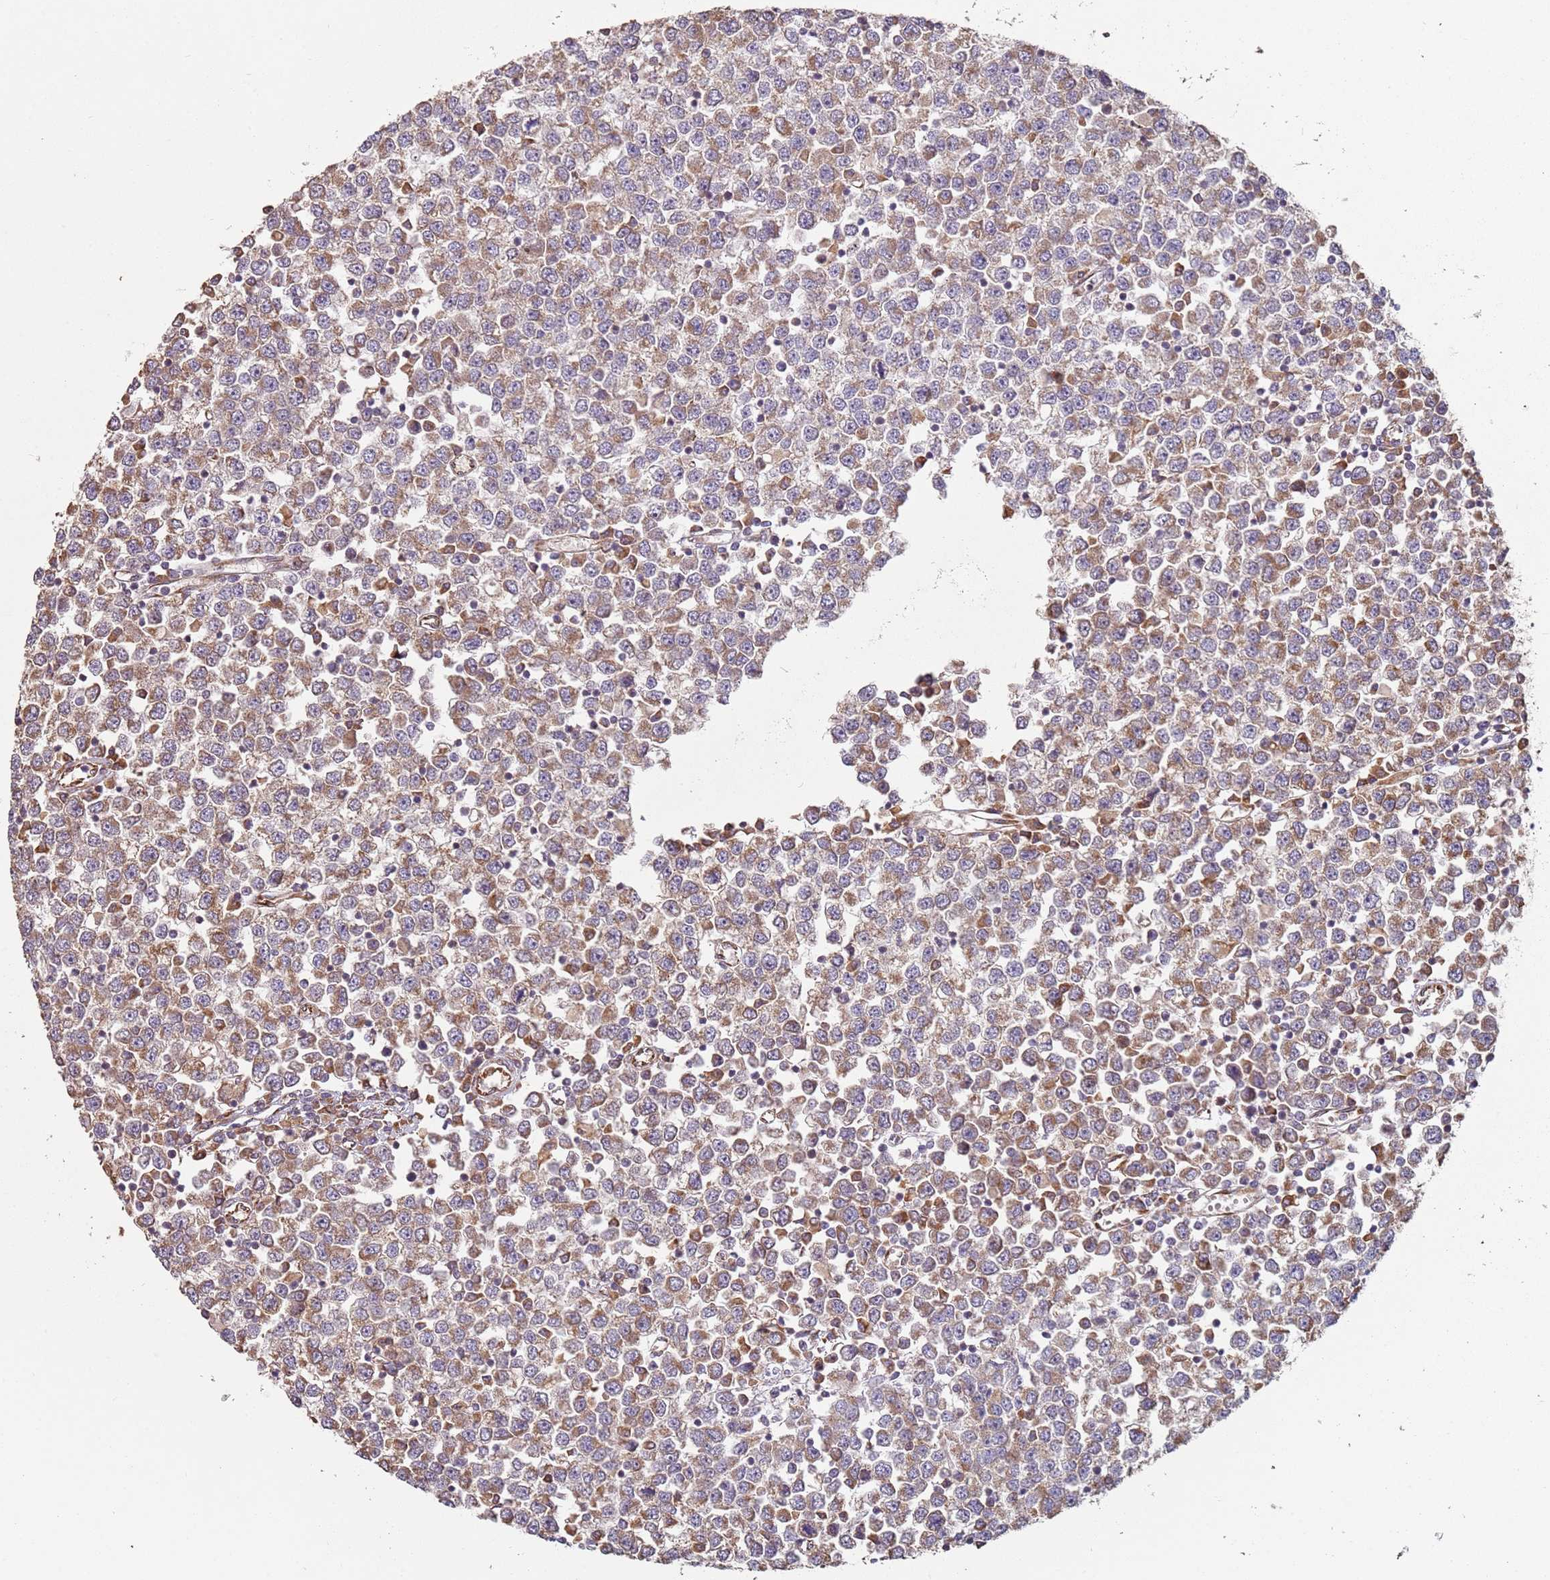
{"staining": {"intensity": "moderate", "quantity": ">75%", "location": "cytoplasmic/membranous"}, "tissue": "testis cancer", "cell_type": "Tumor cells", "image_type": "cancer", "snomed": [{"axis": "morphology", "description": "Seminoma, NOS"}, {"axis": "topography", "description": "Testis"}], "caption": "IHC (DAB) staining of testis cancer (seminoma) shows moderate cytoplasmic/membranous protein staining in approximately >75% of tumor cells. (Brightfield microscopy of DAB IHC at high magnification).", "gene": "ARFRP1", "patient": {"sex": "male", "age": 65}}